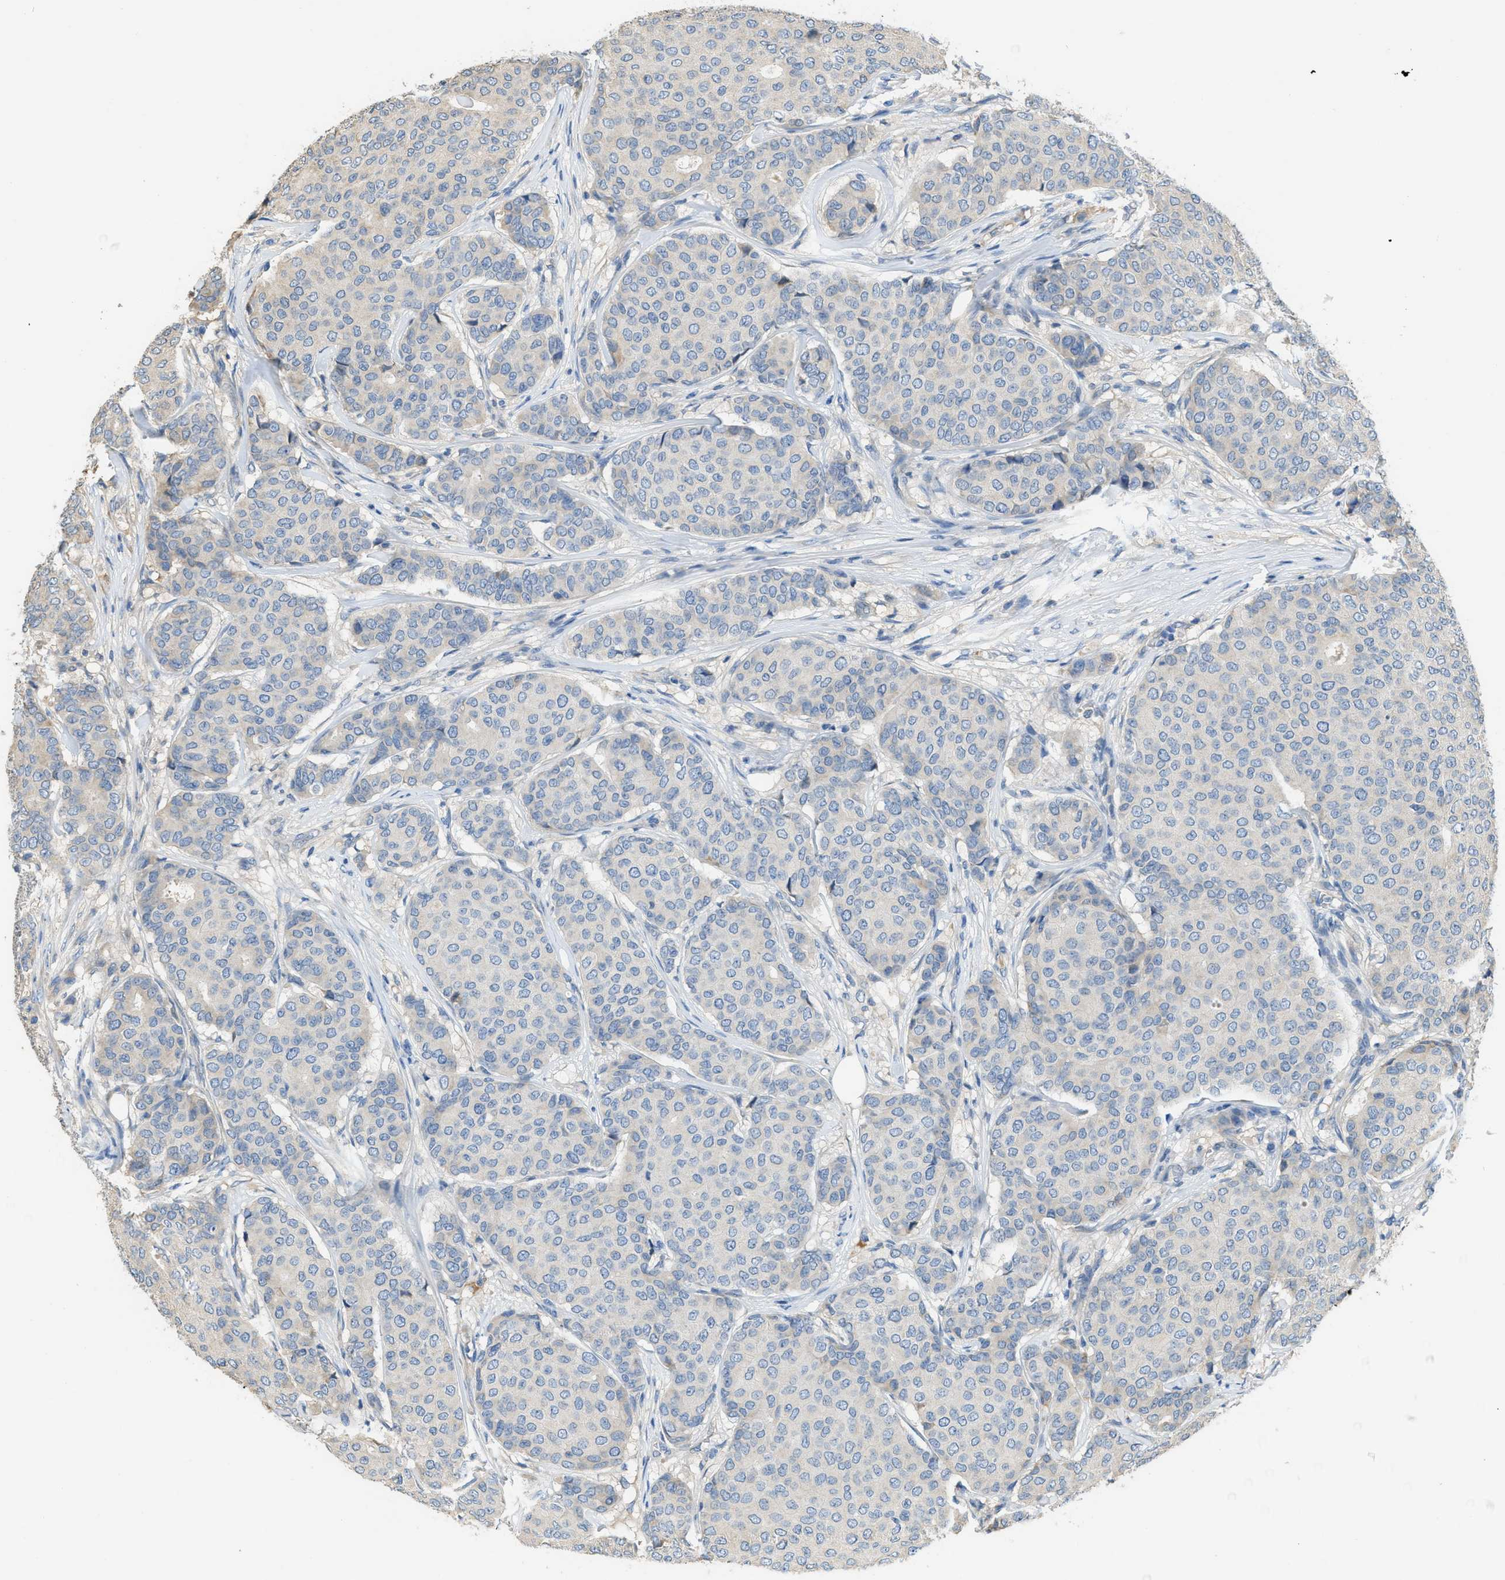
{"staining": {"intensity": "negative", "quantity": "none", "location": "none"}, "tissue": "breast cancer", "cell_type": "Tumor cells", "image_type": "cancer", "snomed": [{"axis": "morphology", "description": "Duct carcinoma"}, {"axis": "topography", "description": "Breast"}], "caption": "Tumor cells show no significant expression in invasive ductal carcinoma (breast).", "gene": "RIPK2", "patient": {"sex": "female", "age": 75}}